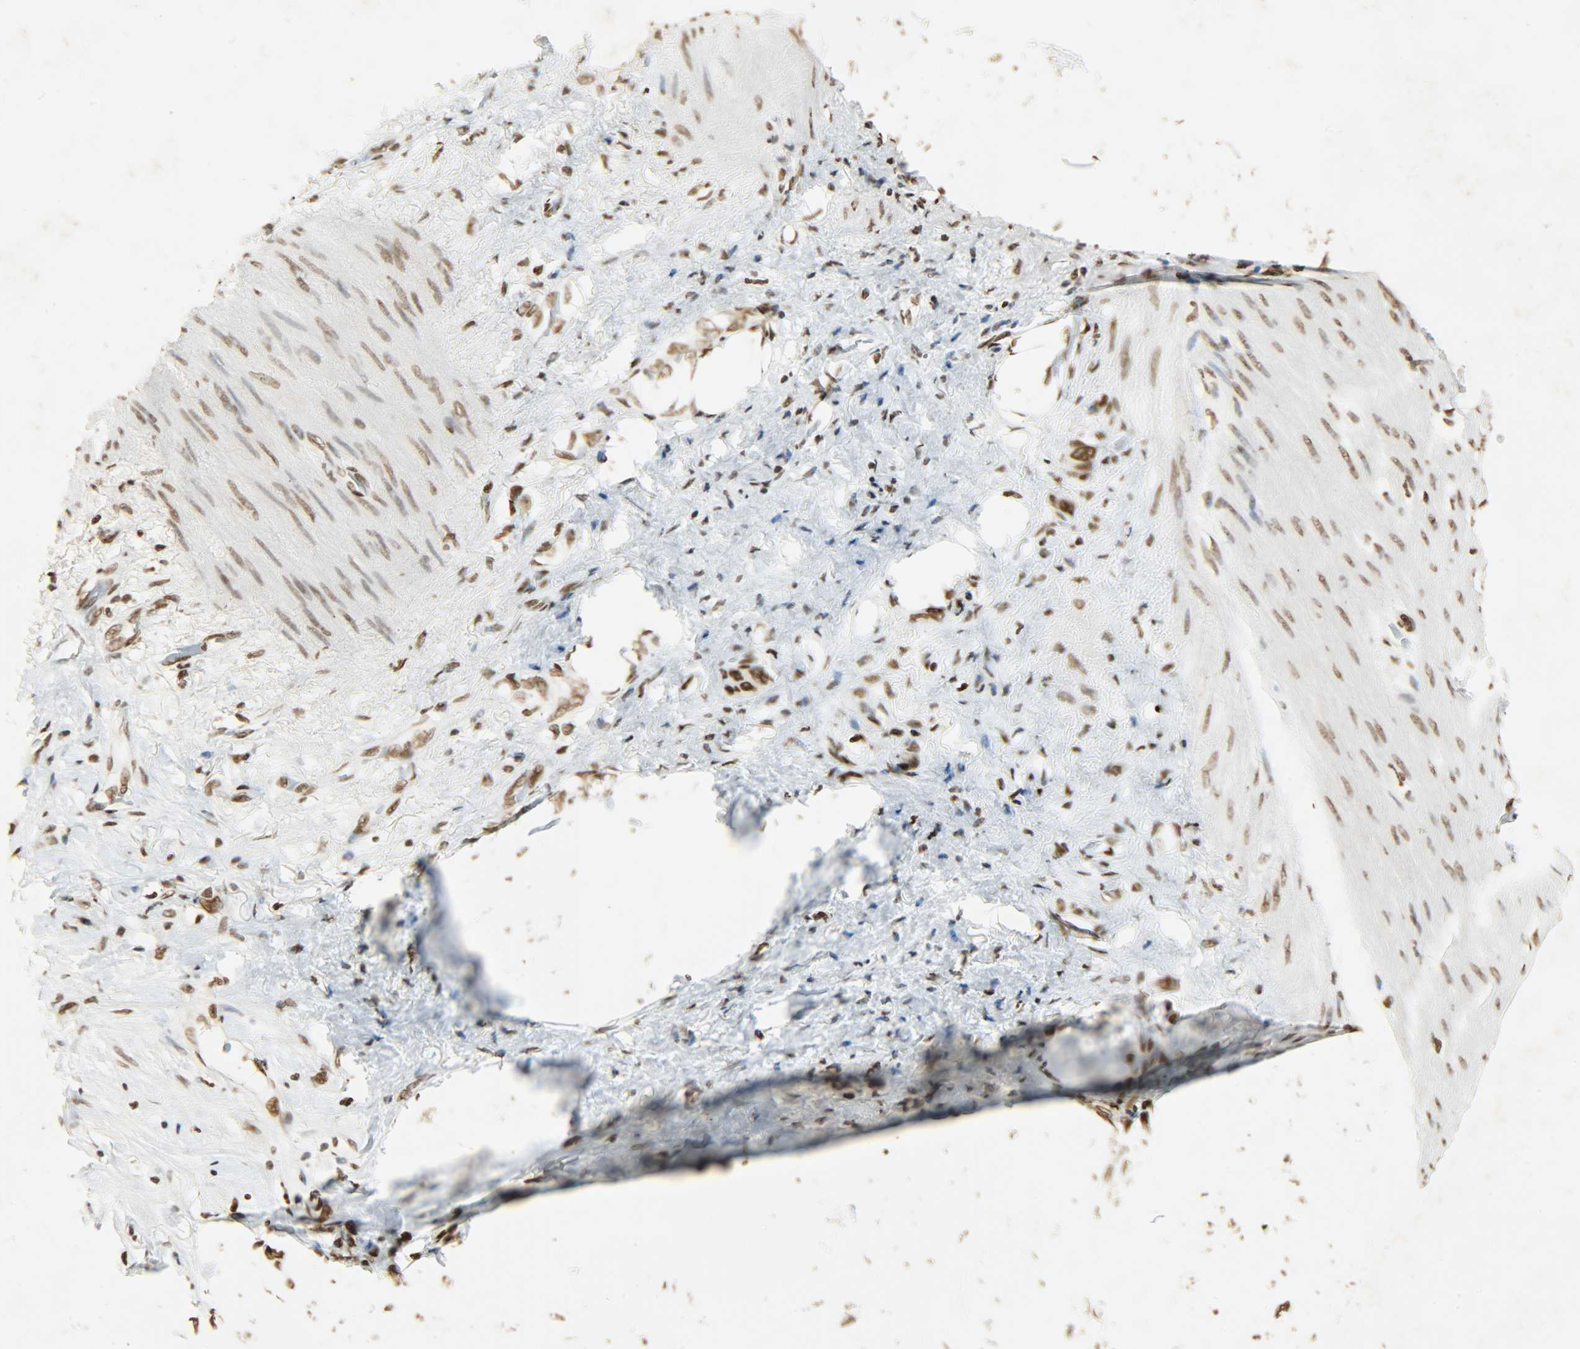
{"staining": {"intensity": "strong", "quantity": ">75%", "location": "nuclear"}, "tissue": "stomach cancer", "cell_type": "Tumor cells", "image_type": "cancer", "snomed": [{"axis": "morphology", "description": "Normal tissue, NOS"}, {"axis": "morphology", "description": "Adenocarcinoma, NOS"}, {"axis": "morphology", "description": "Adenocarcinoma, High grade"}, {"axis": "topography", "description": "Stomach, upper"}, {"axis": "topography", "description": "Stomach"}], "caption": "Stomach cancer was stained to show a protein in brown. There is high levels of strong nuclear staining in approximately >75% of tumor cells. The protein is stained brown, and the nuclei are stained in blue (DAB IHC with brightfield microscopy, high magnification).", "gene": "KHDRBS1", "patient": {"sex": "female", "age": 65}}